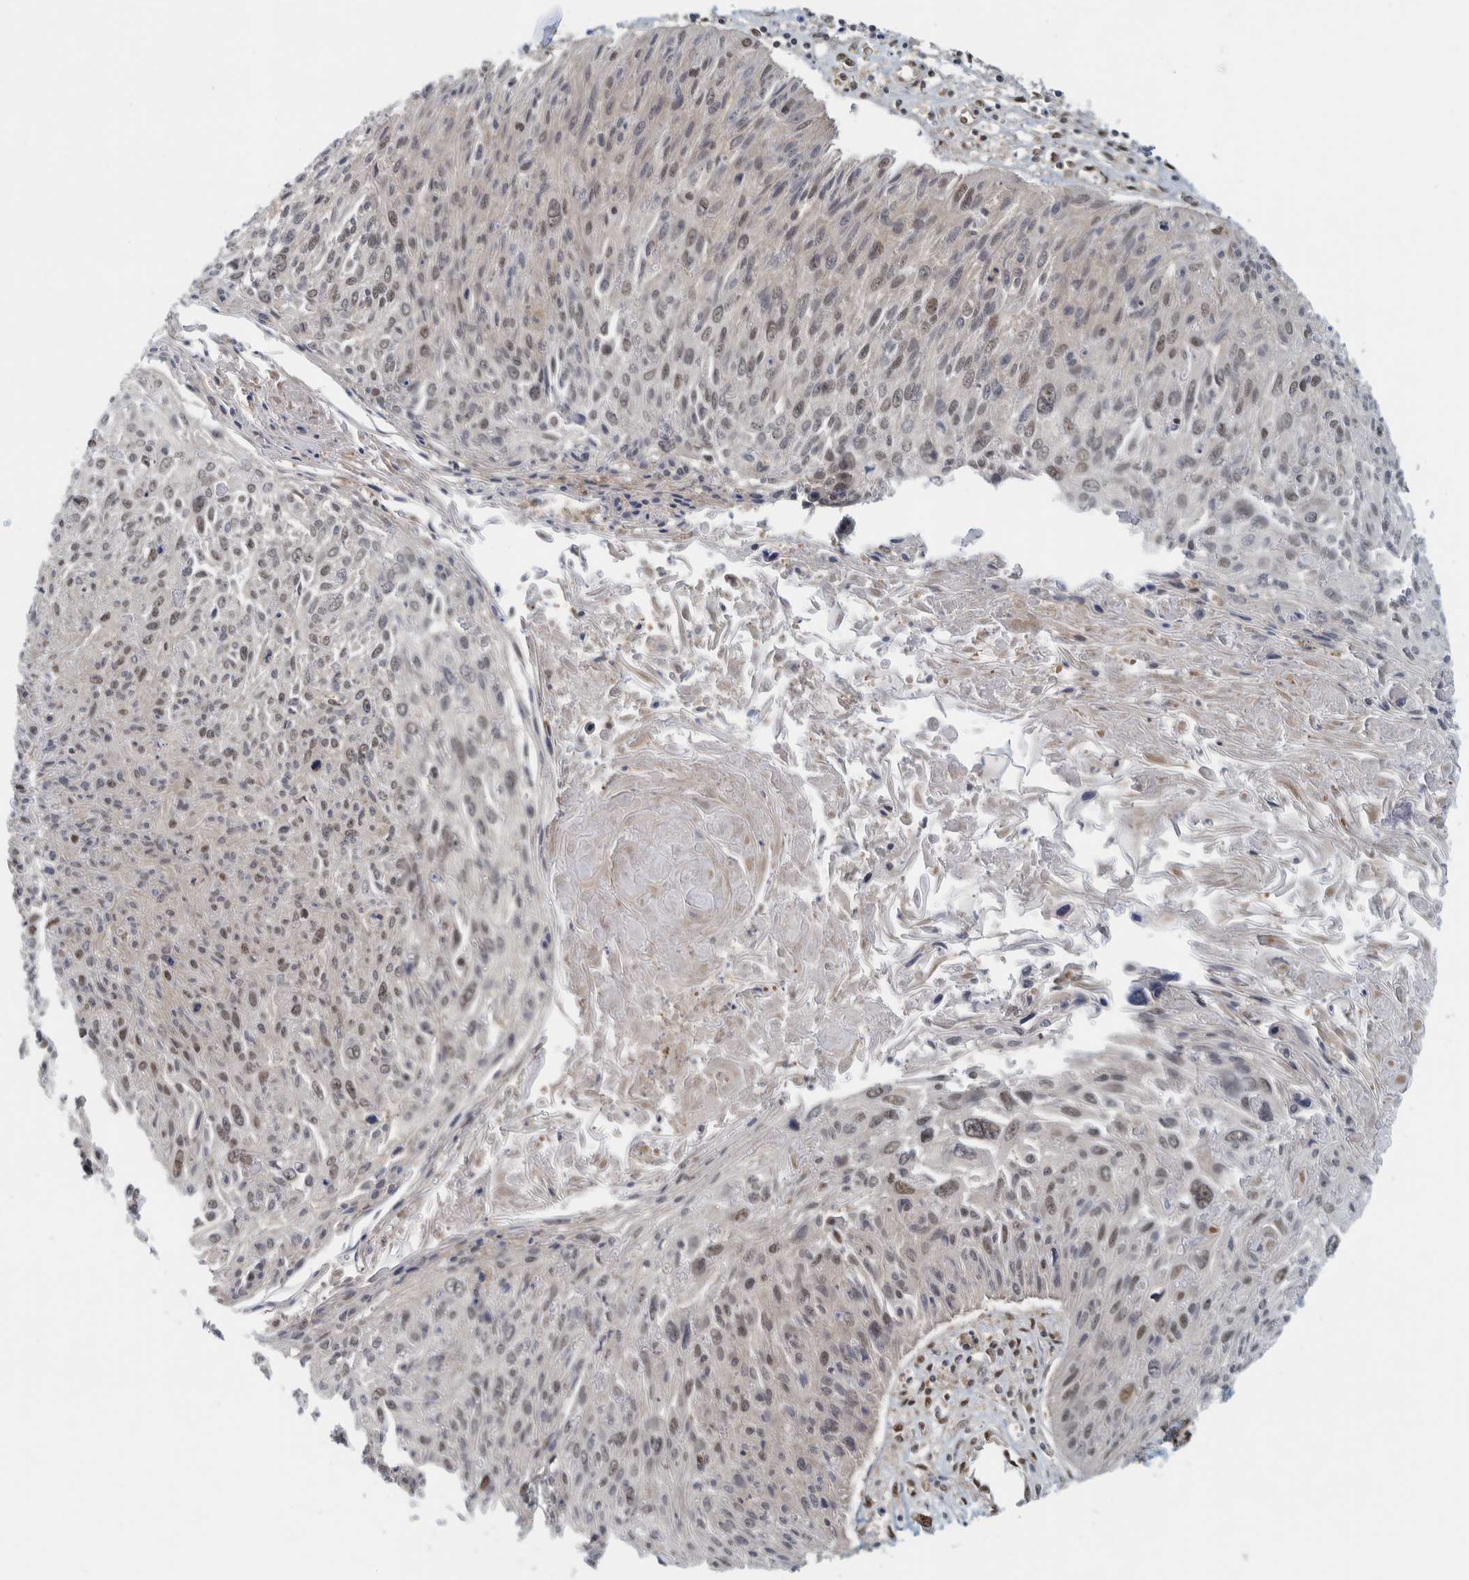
{"staining": {"intensity": "moderate", "quantity": "25%-75%", "location": "nuclear"}, "tissue": "cervical cancer", "cell_type": "Tumor cells", "image_type": "cancer", "snomed": [{"axis": "morphology", "description": "Squamous cell carcinoma, NOS"}, {"axis": "topography", "description": "Cervix"}], "caption": "Human squamous cell carcinoma (cervical) stained for a protein (brown) shows moderate nuclear positive staining in about 25%-75% of tumor cells.", "gene": "COPS3", "patient": {"sex": "female", "age": 51}}